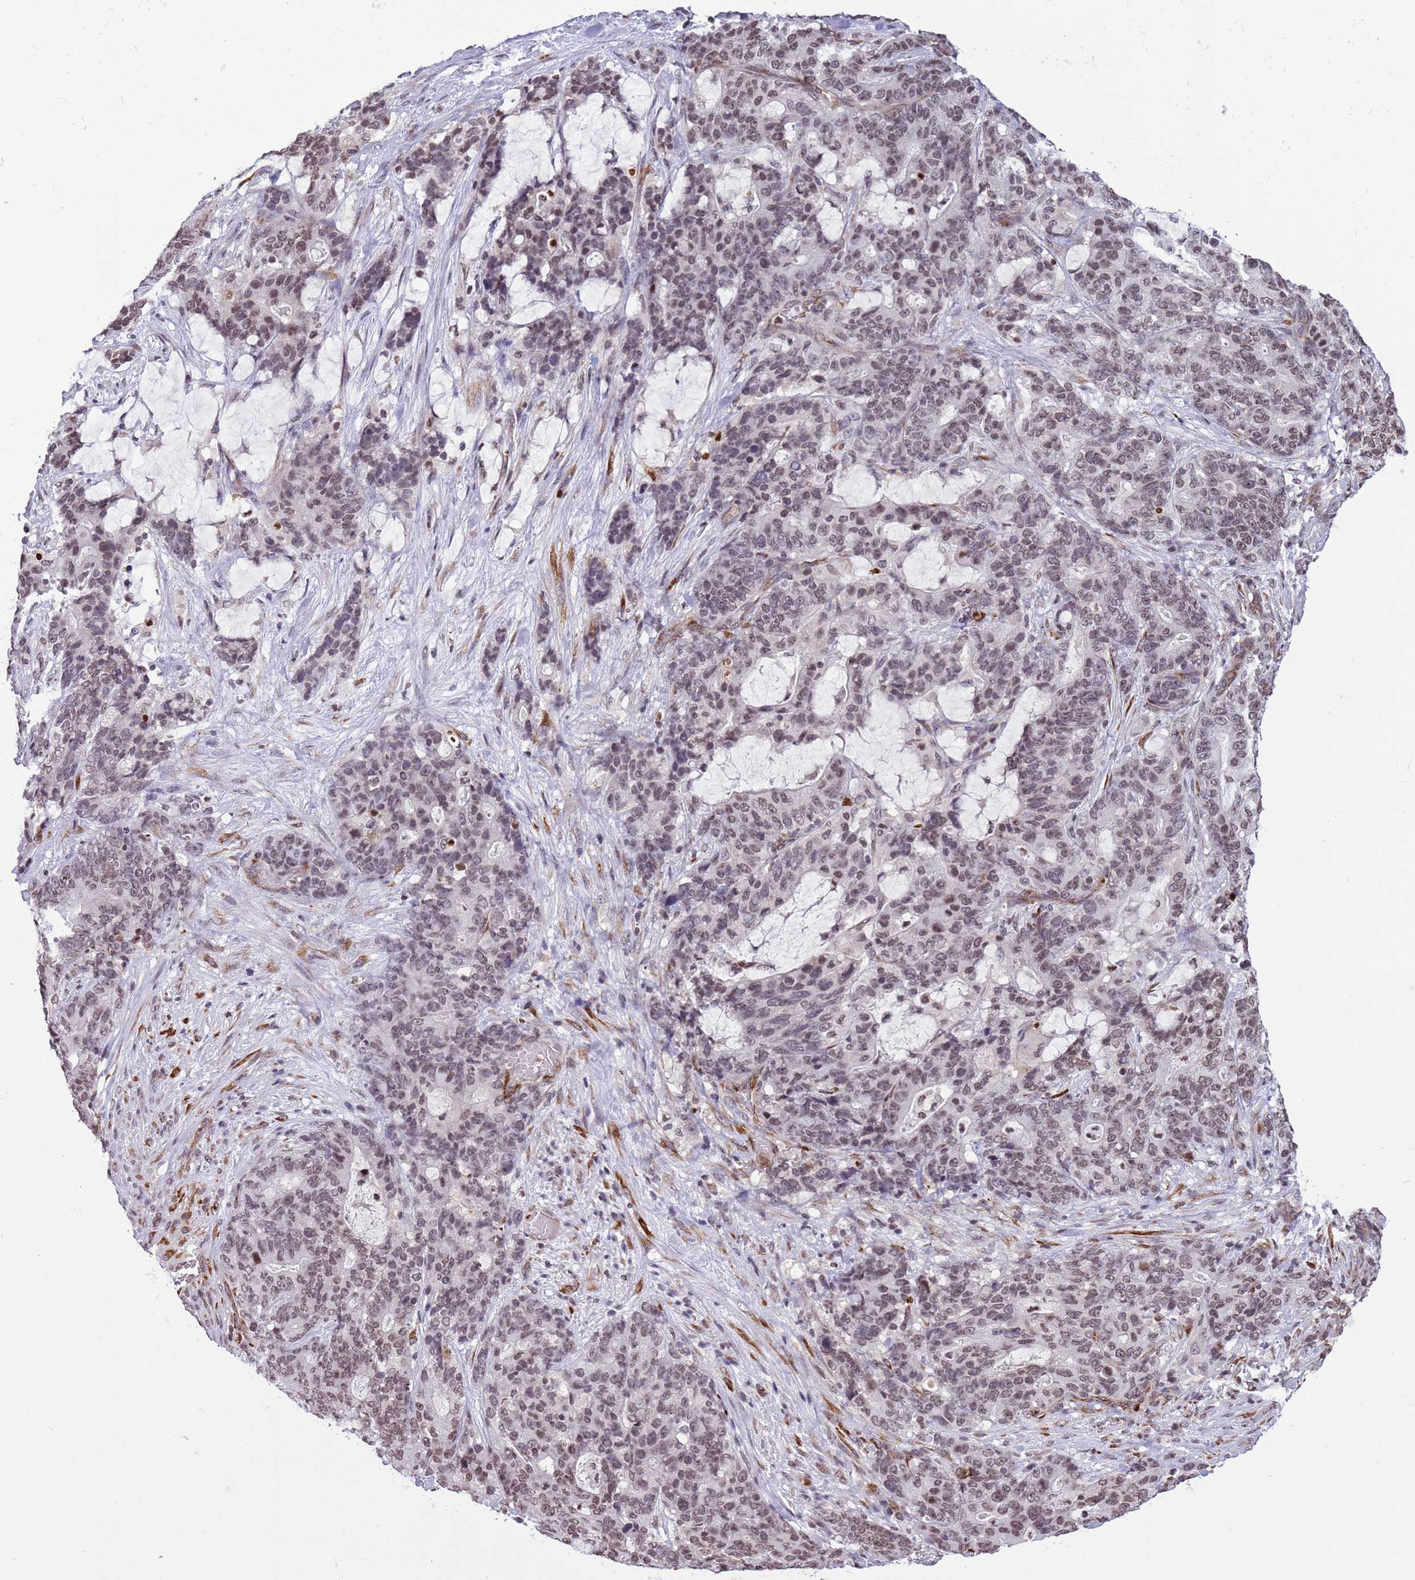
{"staining": {"intensity": "weak", "quantity": "25%-75%", "location": "nuclear"}, "tissue": "stomach cancer", "cell_type": "Tumor cells", "image_type": "cancer", "snomed": [{"axis": "morphology", "description": "Normal tissue, NOS"}, {"axis": "morphology", "description": "Adenocarcinoma, NOS"}, {"axis": "topography", "description": "Stomach"}], "caption": "Weak nuclear expression is seen in approximately 25%-75% of tumor cells in stomach cancer. The staining was performed using DAB (3,3'-diaminobenzidine) to visualize the protein expression in brown, while the nuclei were stained in blue with hematoxylin (Magnification: 20x).", "gene": "NRIP1", "patient": {"sex": "female", "age": 64}}